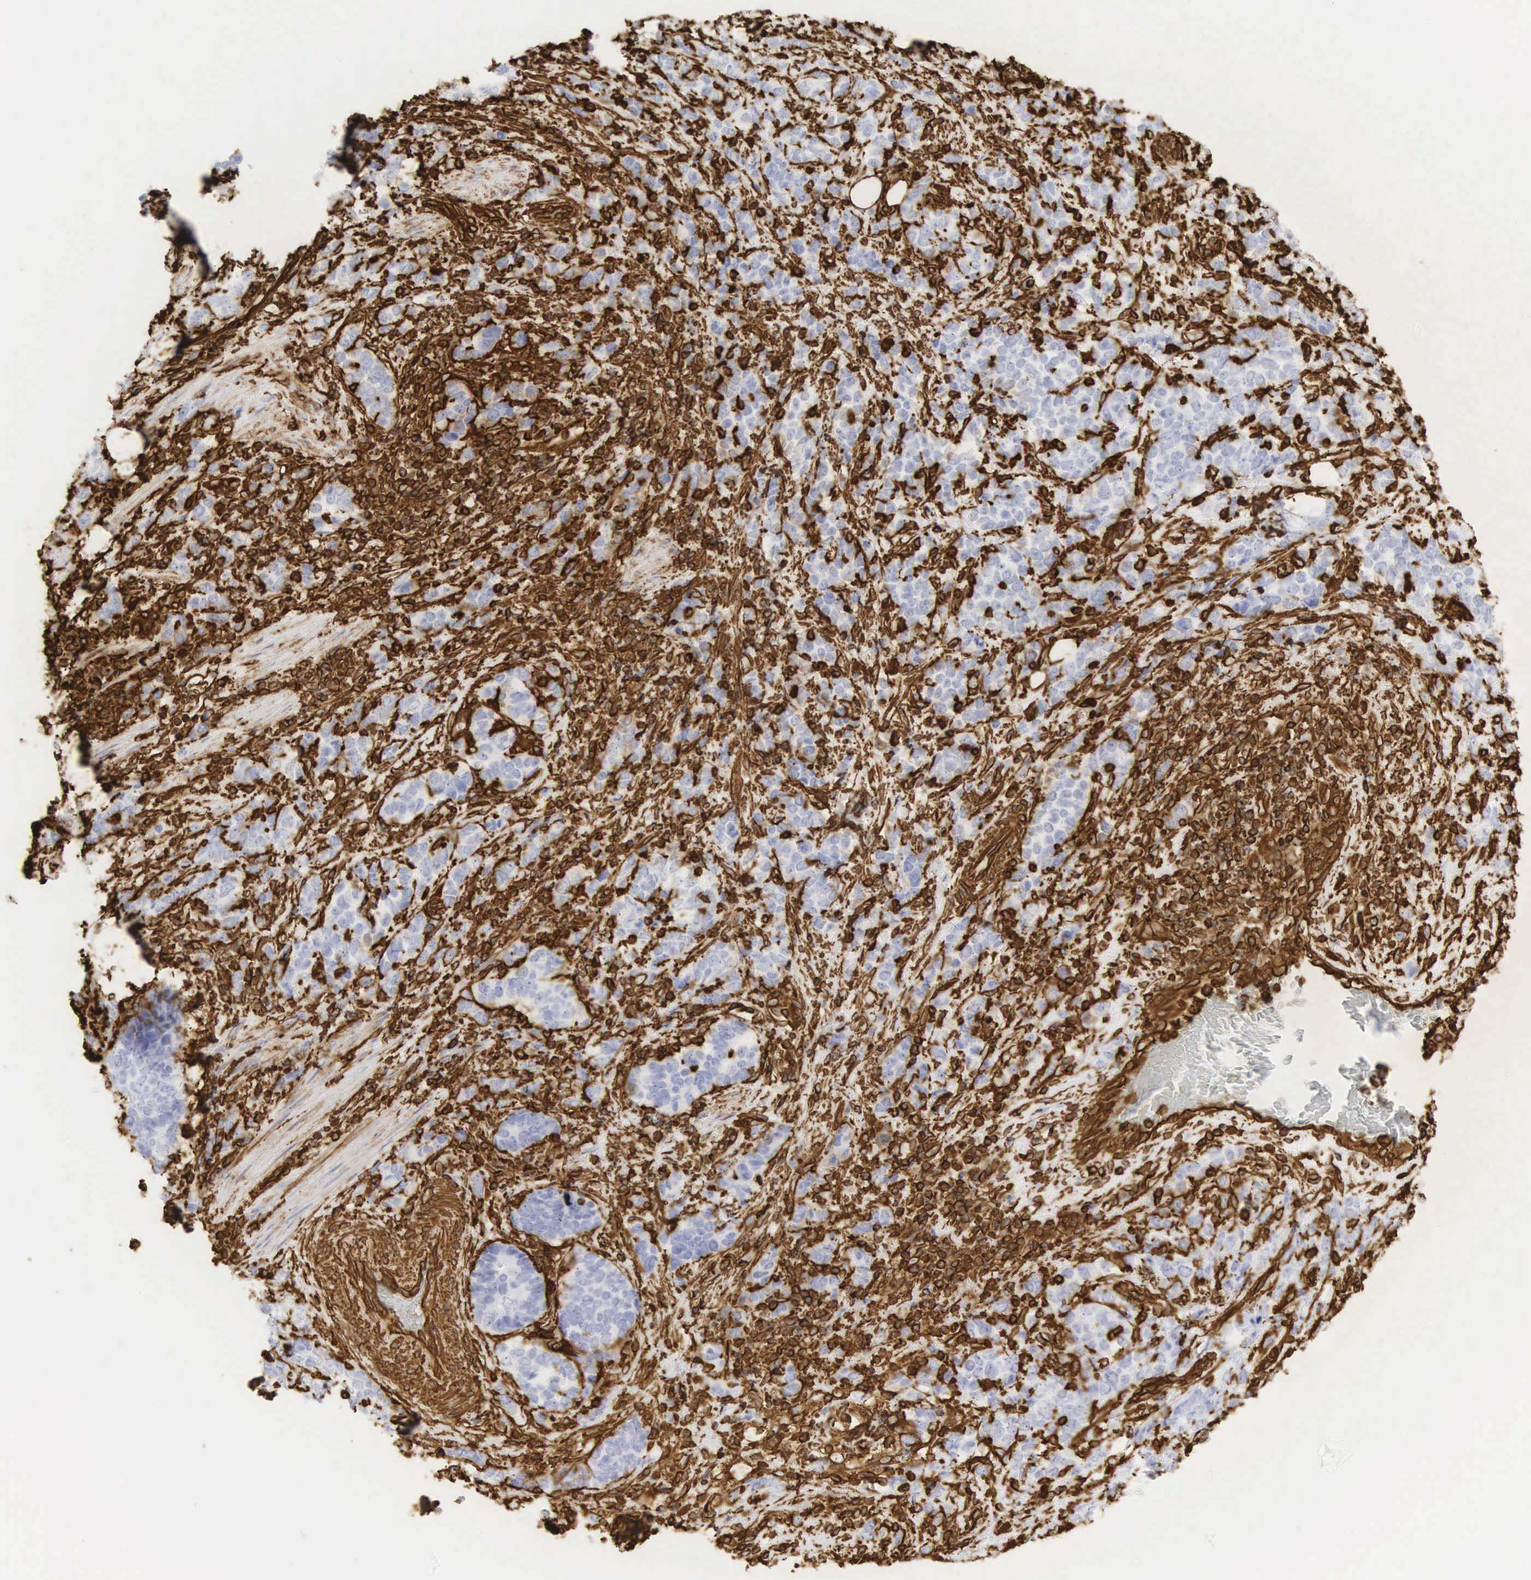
{"staining": {"intensity": "strong", "quantity": "<25%", "location": "cytoplasmic/membranous"}, "tissue": "stomach cancer", "cell_type": "Tumor cells", "image_type": "cancer", "snomed": [{"axis": "morphology", "description": "Adenocarcinoma, NOS"}, {"axis": "topography", "description": "Stomach, upper"}], "caption": "Strong cytoplasmic/membranous protein staining is present in about <25% of tumor cells in stomach cancer (adenocarcinoma). (Brightfield microscopy of DAB IHC at high magnification).", "gene": "VIM", "patient": {"sex": "male", "age": 71}}